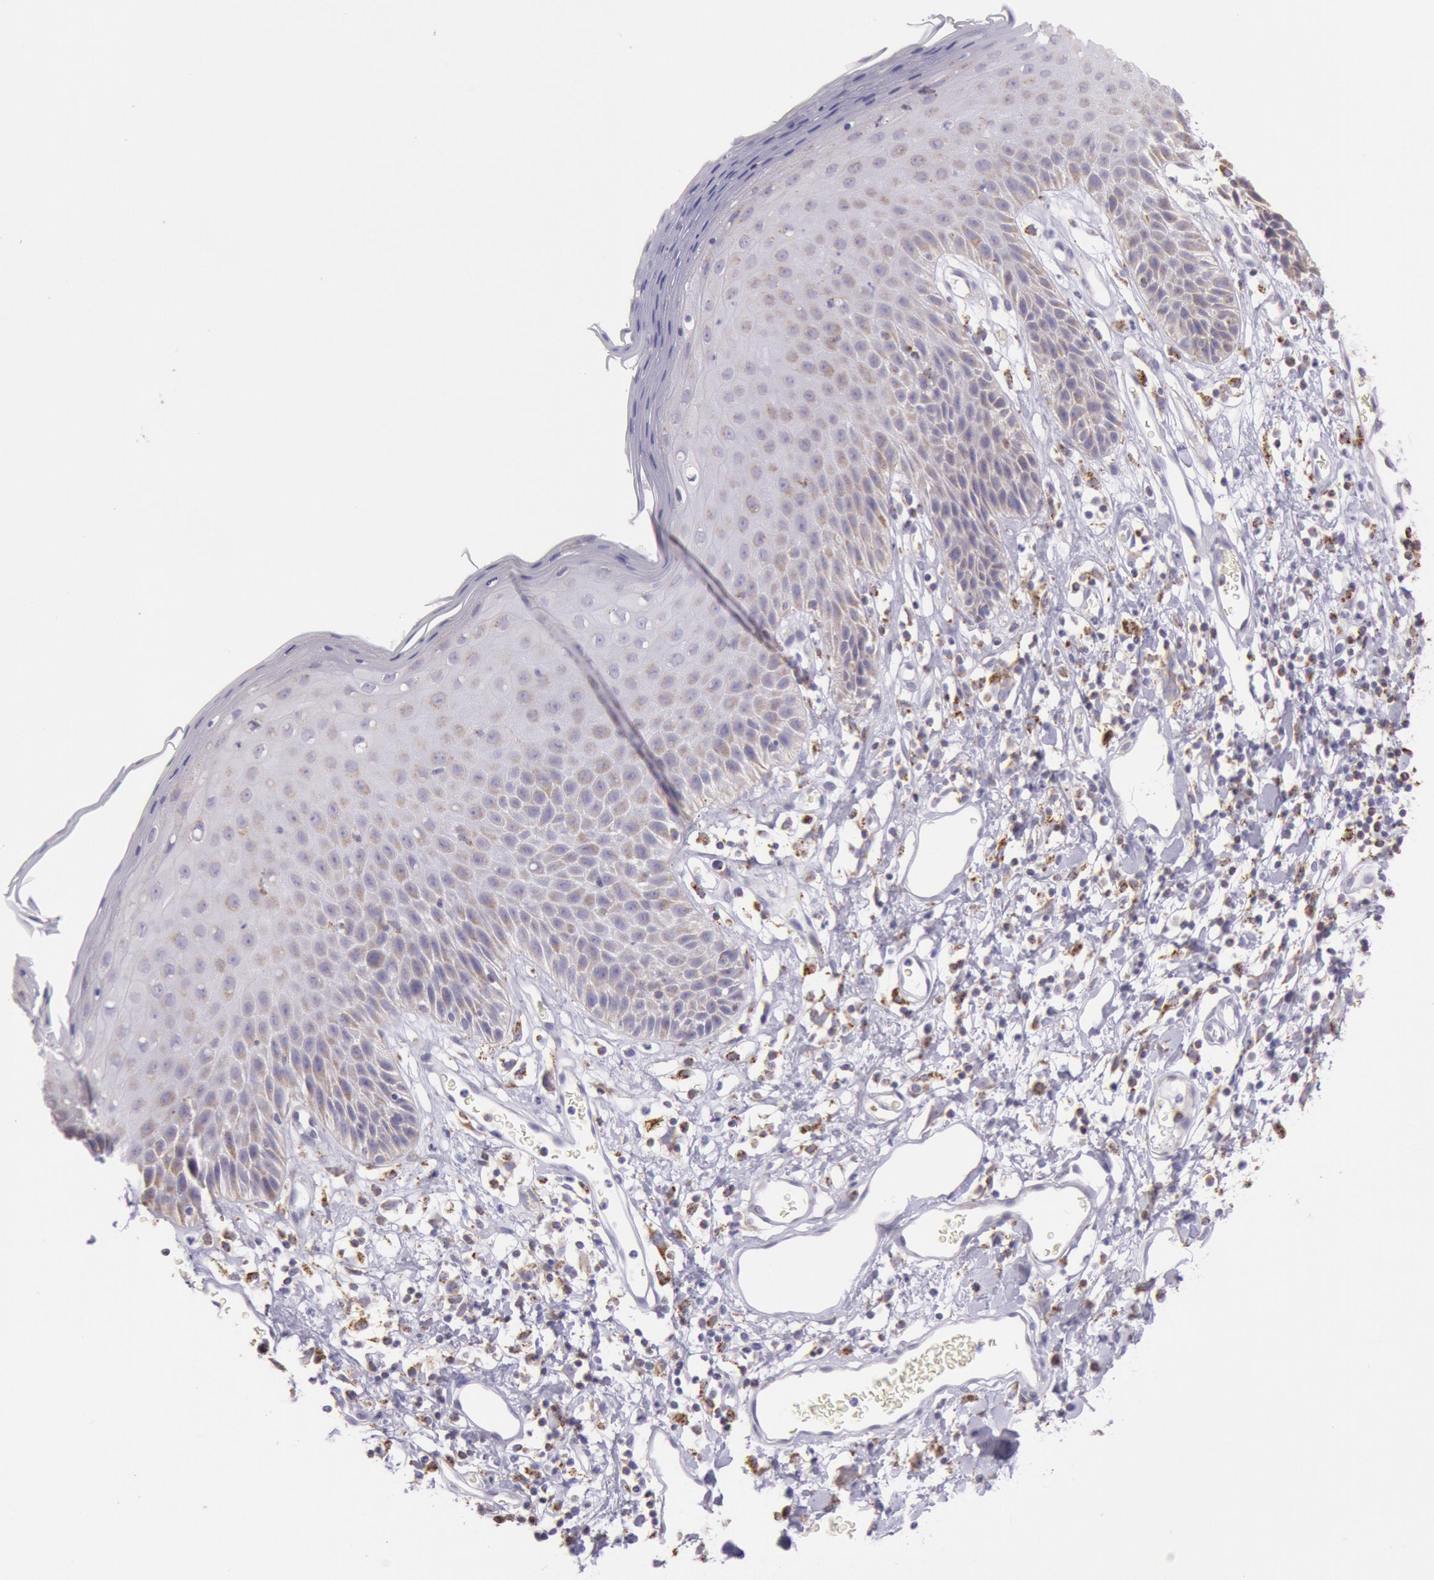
{"staining": {"intensity": "weak", "quantity": "25%-75%", "location": "cytoplasmic/membranous"}, "tissue": "skin", "cell_type": "Epidermal cells", "image_type": "normal", "snomed": [{"axis": "morphology", "description": "Normal tissue, NOS"}, {"axis": "topography", "description": "Vulva"}, {"axis": "topography", "description": "Peripheral nerve tissue"}], "caption": "Human skin stained for a protein (brown) demonstrates weak cytoplasmic/membranous positive positivity in about 25%-75% of epidermal cells.", "gene": "FRMD6", "patient": {"sex": "female", "age": 68}}